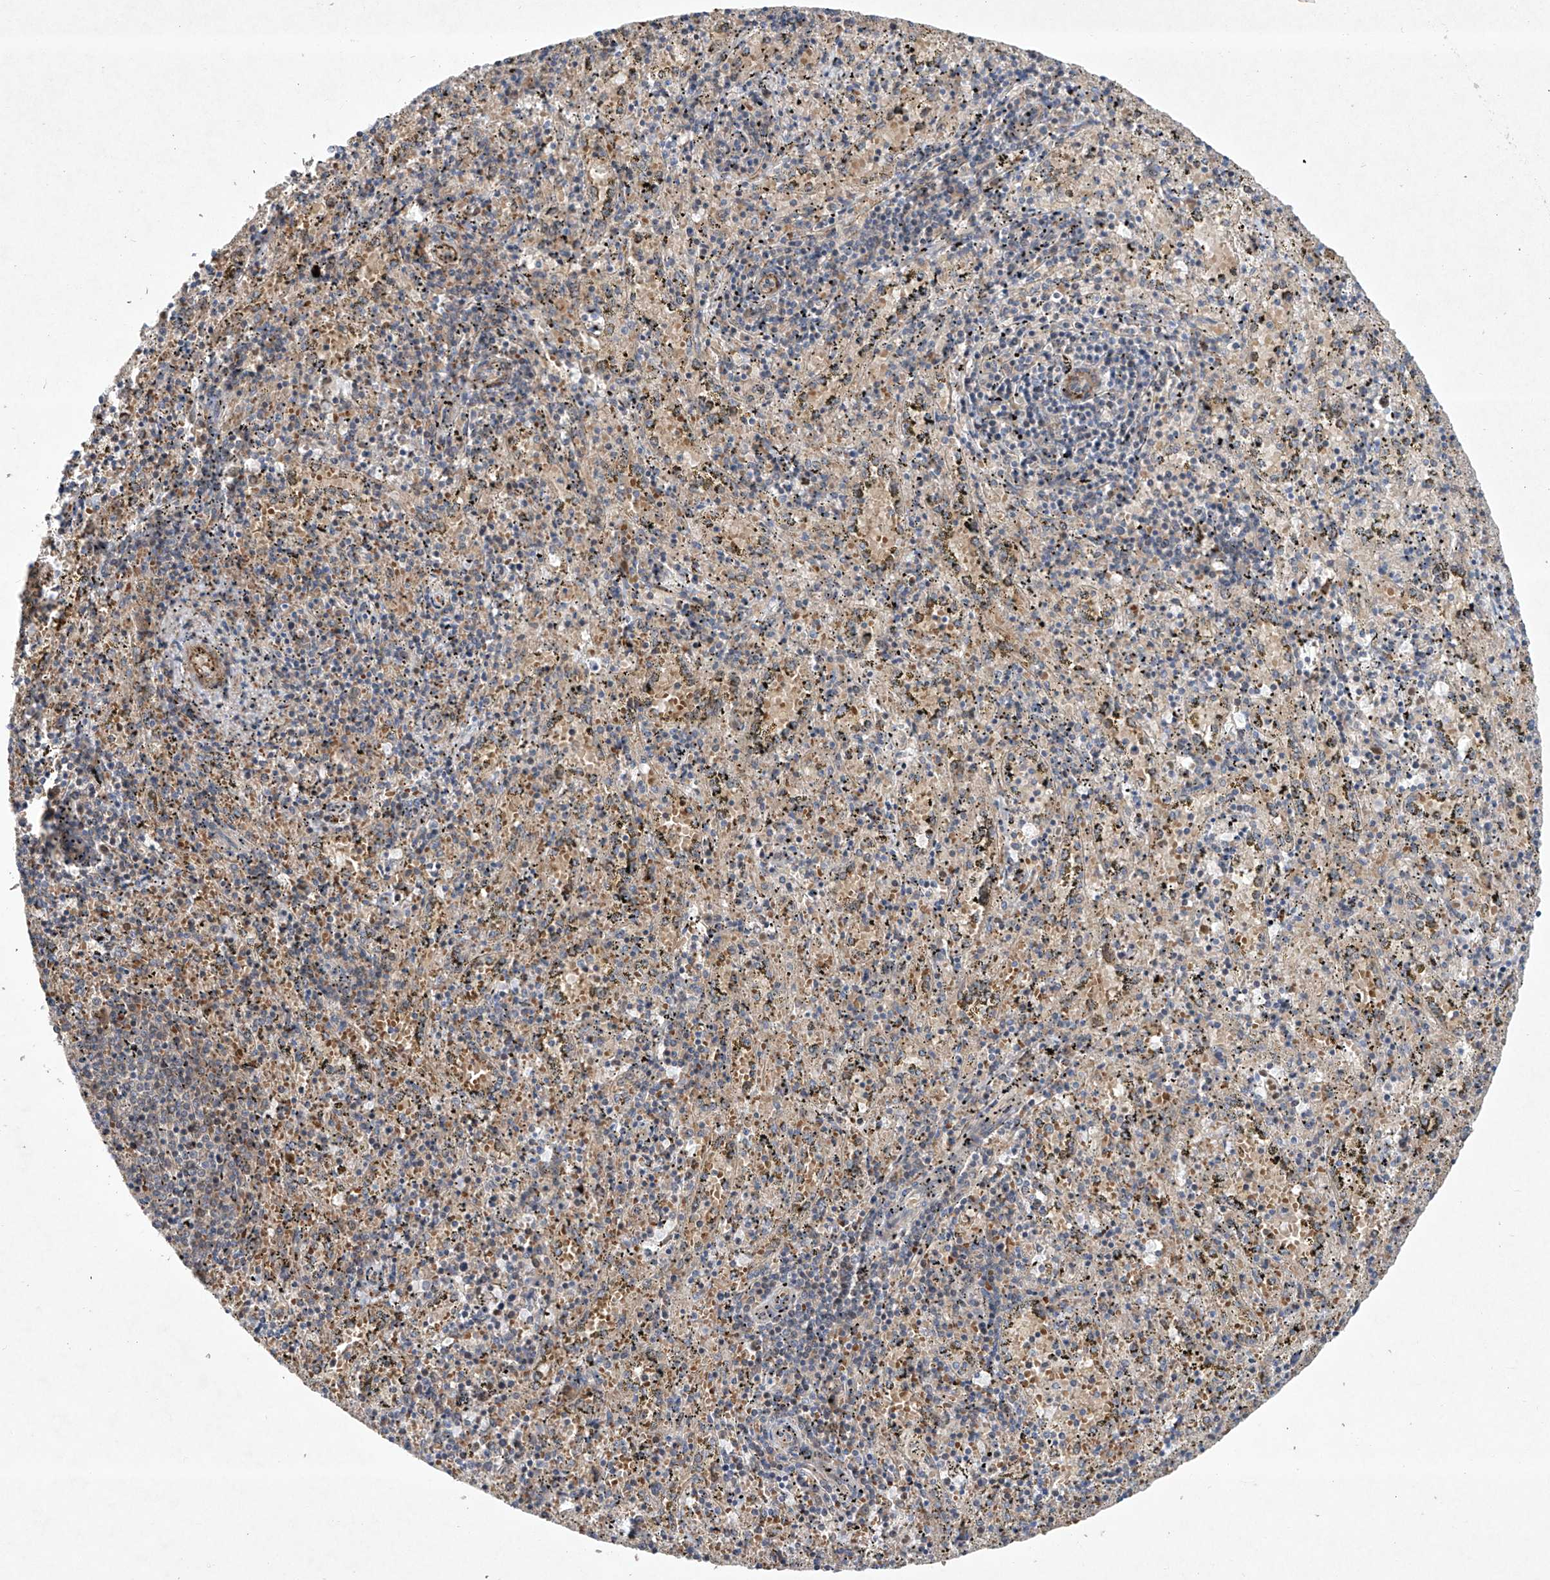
{"staining": {"intensity": "weak", "quantity": "<25%", "location": "cytoplasmic/membranous"}, "tissue": "spleen", "cell_type": "Cells in red pulp", "image_type": "normal", "snomed": [{"axis": "morphology", "description": "Normal tissue, NOS"}, {"axis": "topography", "description": "Spleen"}], "caption": "An immunohistochemistry (IHC) histopathology image of benign spleen is shown. There is no staining in cells in red pulp of spleen.", "gene": "TJAP1", "patient": {"sex": "male", "age": 11}}